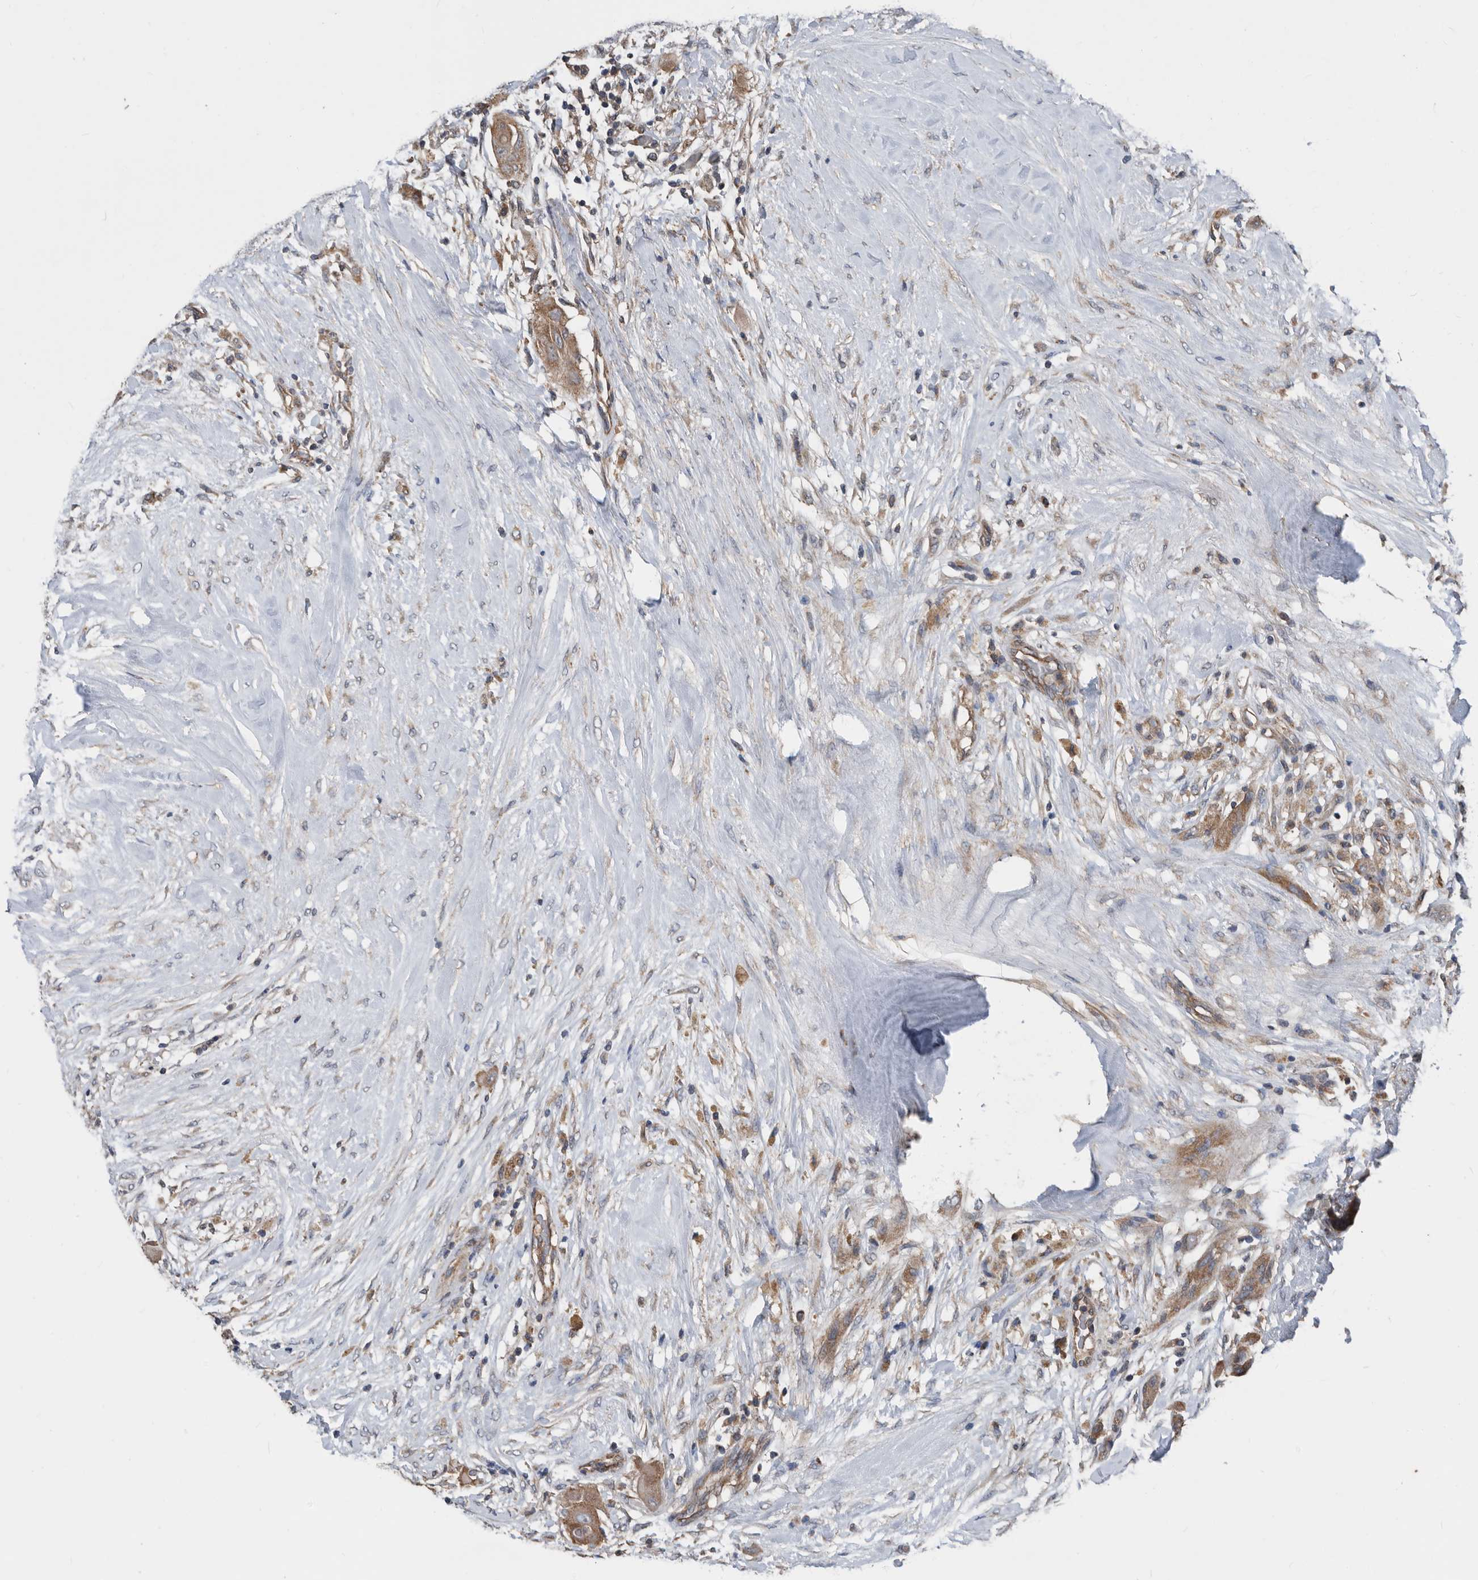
{"staining": {"intensity": "moderate", "quantity": ">75%", "location": "cytoplasmic/membranous"}, "tissue": "thyroid cancer", "cell_type": "Tumor cells", "image_type": "cancer", "snomed": [{"axis": "morphology", "description": "Papillary adenocarcinoma, NOS"}, {"axis": "topography", "description": "Thyroid gland"}], "caption": "Immunohistochemical staining of human thyroid papillary adenocarcinoma shows medium levels of moderate cytoplasmic/membranous protein expression in approximately >75% of tumor cells.", "gene": "AFAP1", "patient": {"sex": "female", "age": 59}}